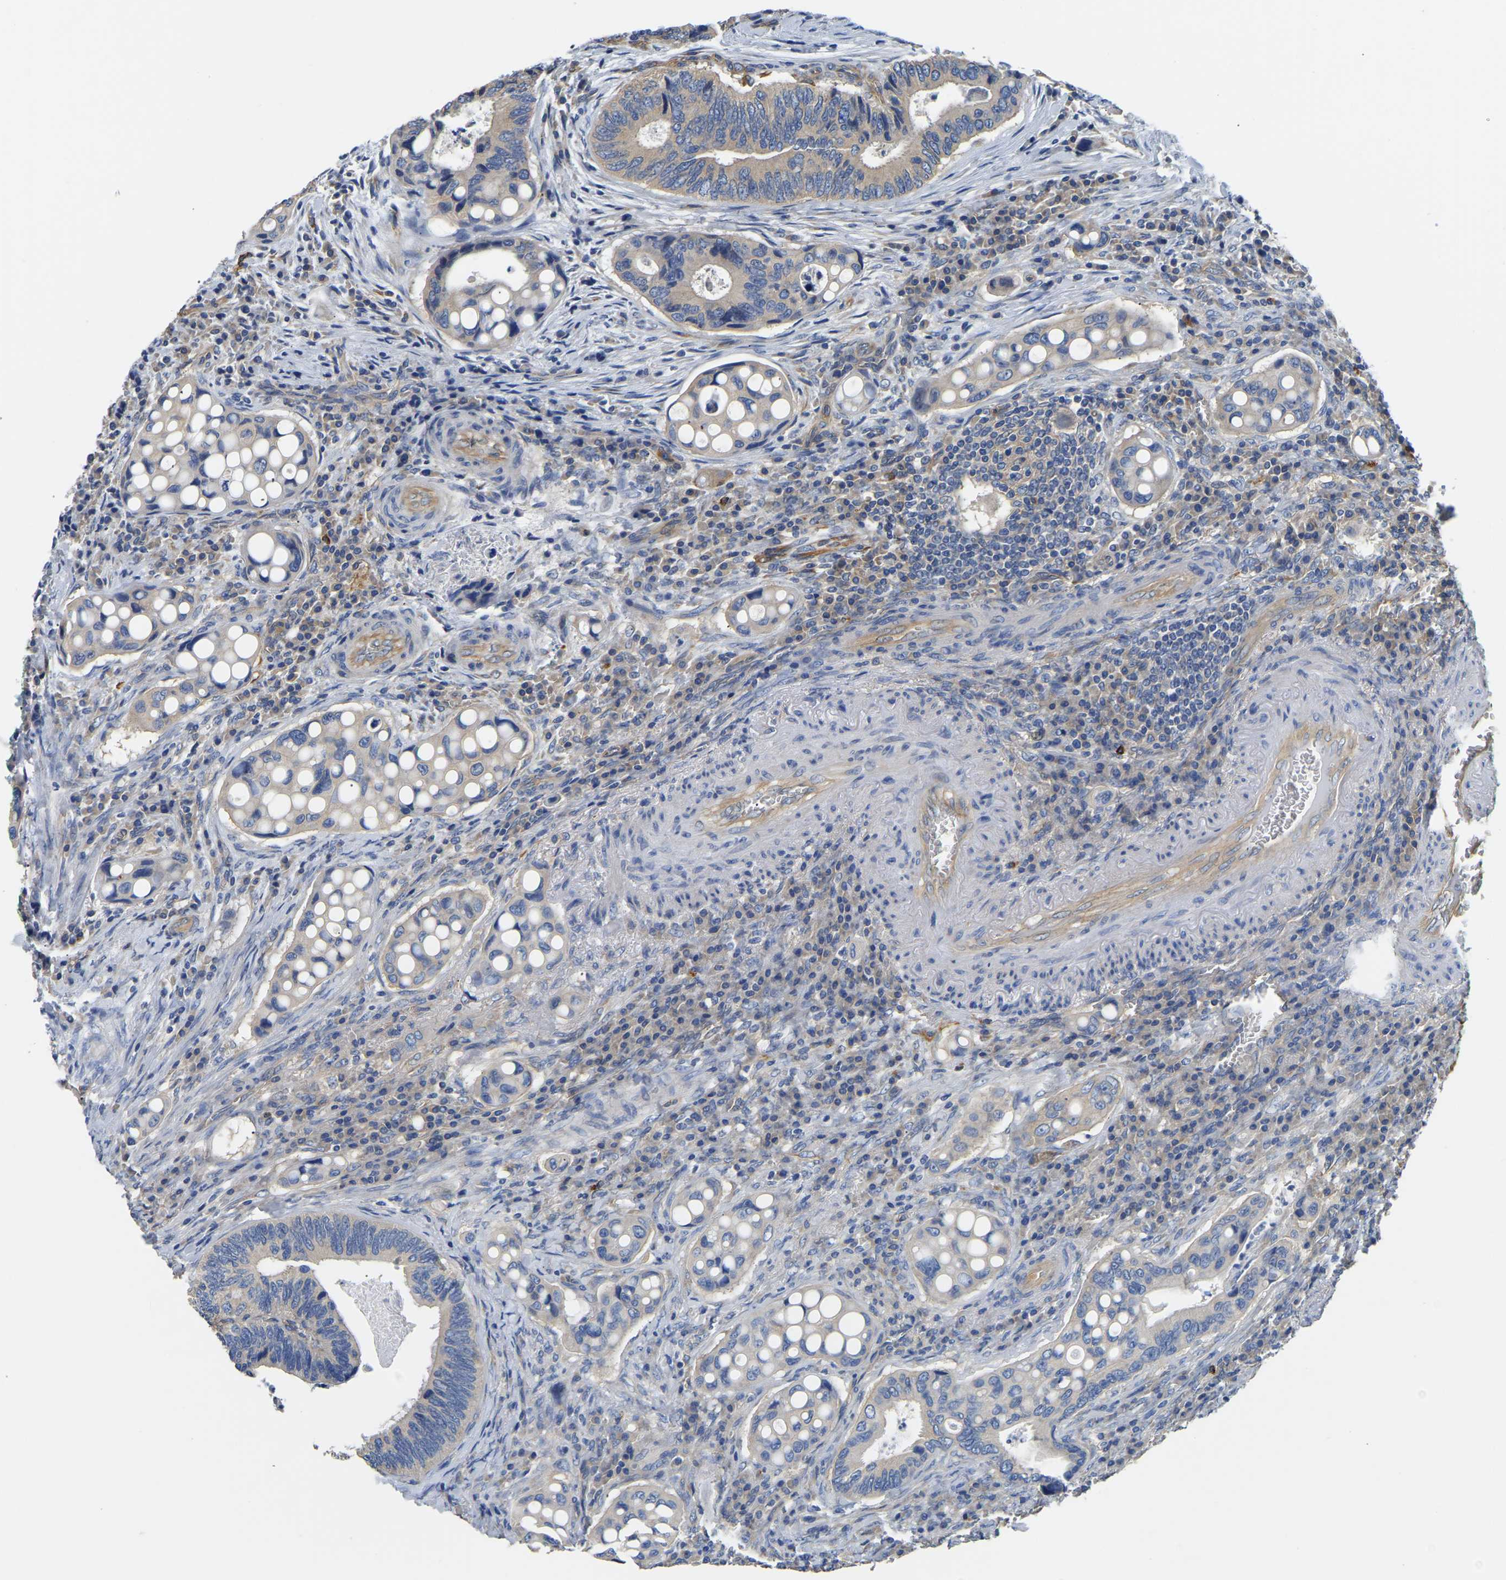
{"staining": {"intensity": "weak", "quantity": "<25%", "location": "cytoplasmic/membranous"}, "tissue": "colorectal cancer", "cell_type": "Tumor cells", "image_type": "cancer", "snomed": [{"axis": "morphology", "description": "Inflammation, NOS"}, {"axis": "morphology", "description": "Adenocarcinoma, NOS"}, {"axis": "topography", "description": "Colon"}], "caption": "DAB immunohistochemical staining of human adenocarcinoma (colorectal) reveals no significant expression in tumor cells.", "gene": "CSDE1", "patient": {"sex": "male", "age": 72}}